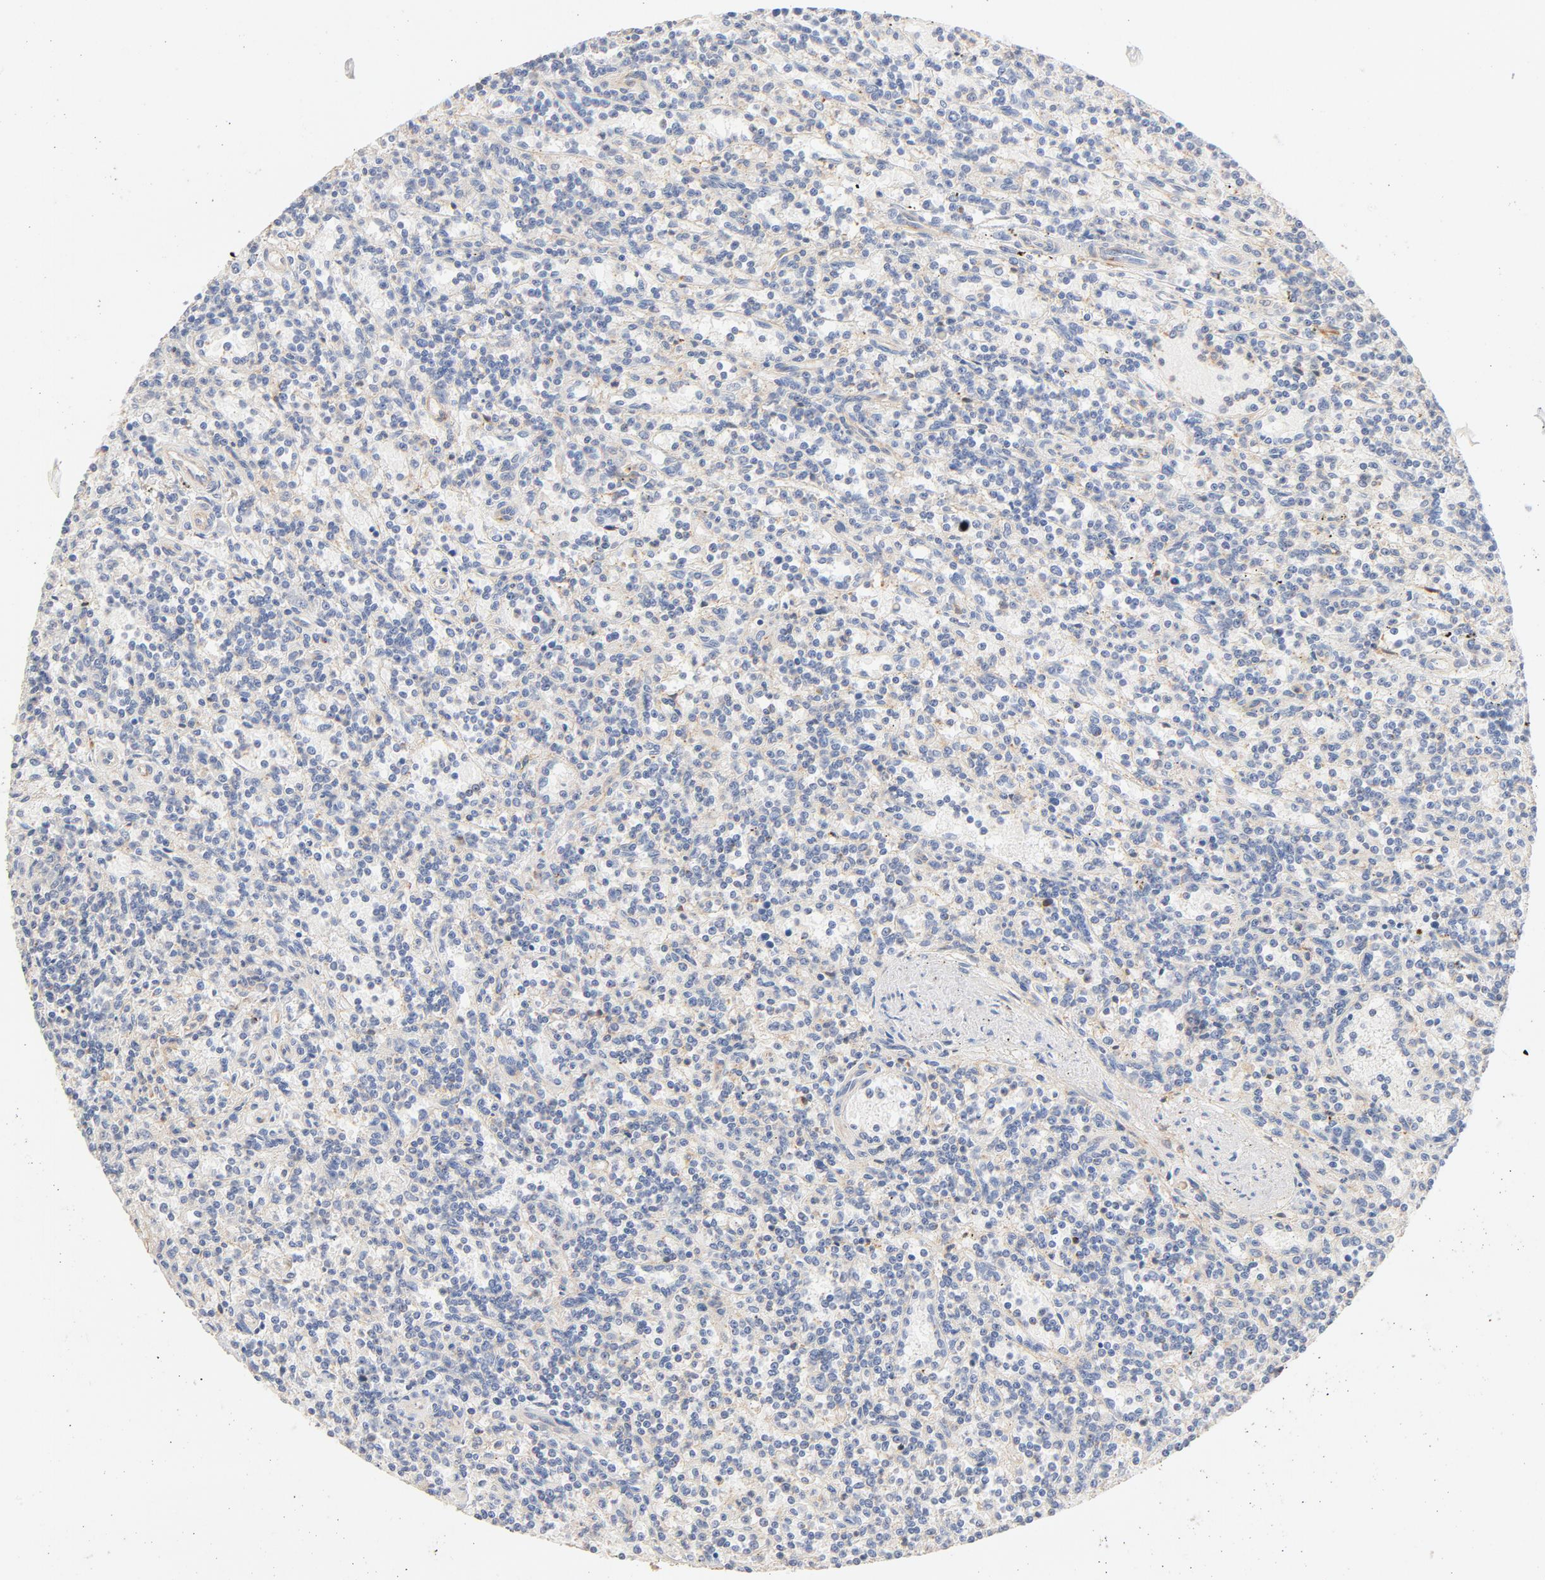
{"staining": {"intensity": "negative", "quantity": "none", "location": "none"}, "tissue": "lymphoma", "cell_type": "Tumor cells", "image_type": "cancer", "snomed": [{"axis": "morphology", "description": "Malignant lymphoma, non-Hodgkin's type, Low grade"}, {"axis": "topography", "description": "Spleen"}], "caption": "DAB immunohistochemical staining of low-grade malignant lymphoma, non-Hodgkin's type exhibits no significant positivity in tumor cells. (Stains: DAB immunohistochemistry with hematoxylin counter stain, Microscopy: brightfield microscopy at high magnification).", "gene": "STRN3", "patient": {"sex": "male", "age": 73}}